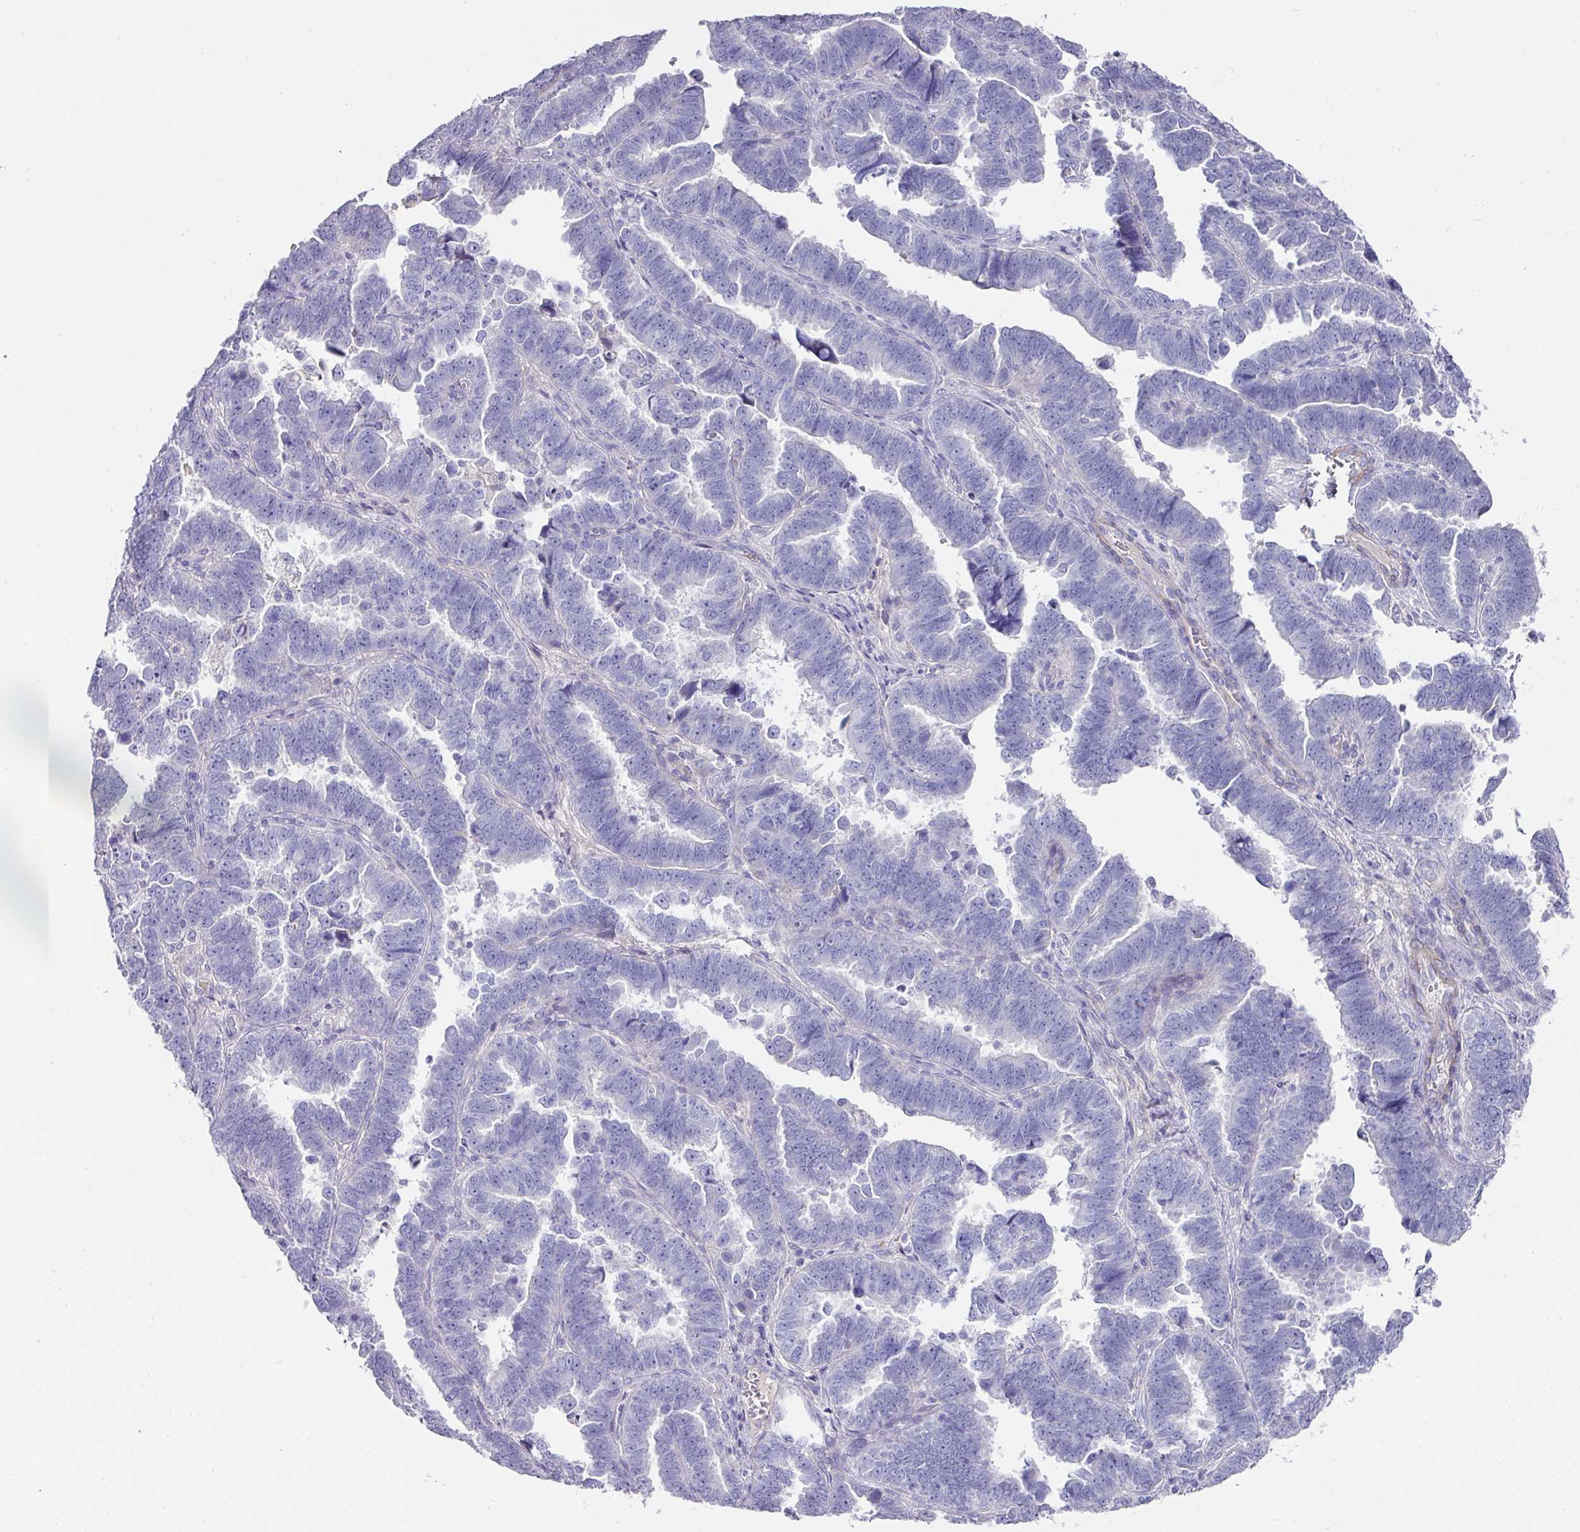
{"staining": {"intensity": "negative", "quantity": "none", "location": "none"}, "tissue": "endometrial cancer", "cell_type": "Tumor cells", "image_type": "cancer", "snomed": [{"axis": "morphology", "description": "Adenocarcinoma, NOS"}, {"axis": "topography", "description": "Endometrium"}], "caption": "Tumor cells show no significant positivity in endometrial cancer.", "gene": "TARM1", "patient": {"sex": "female", "age": 75}}